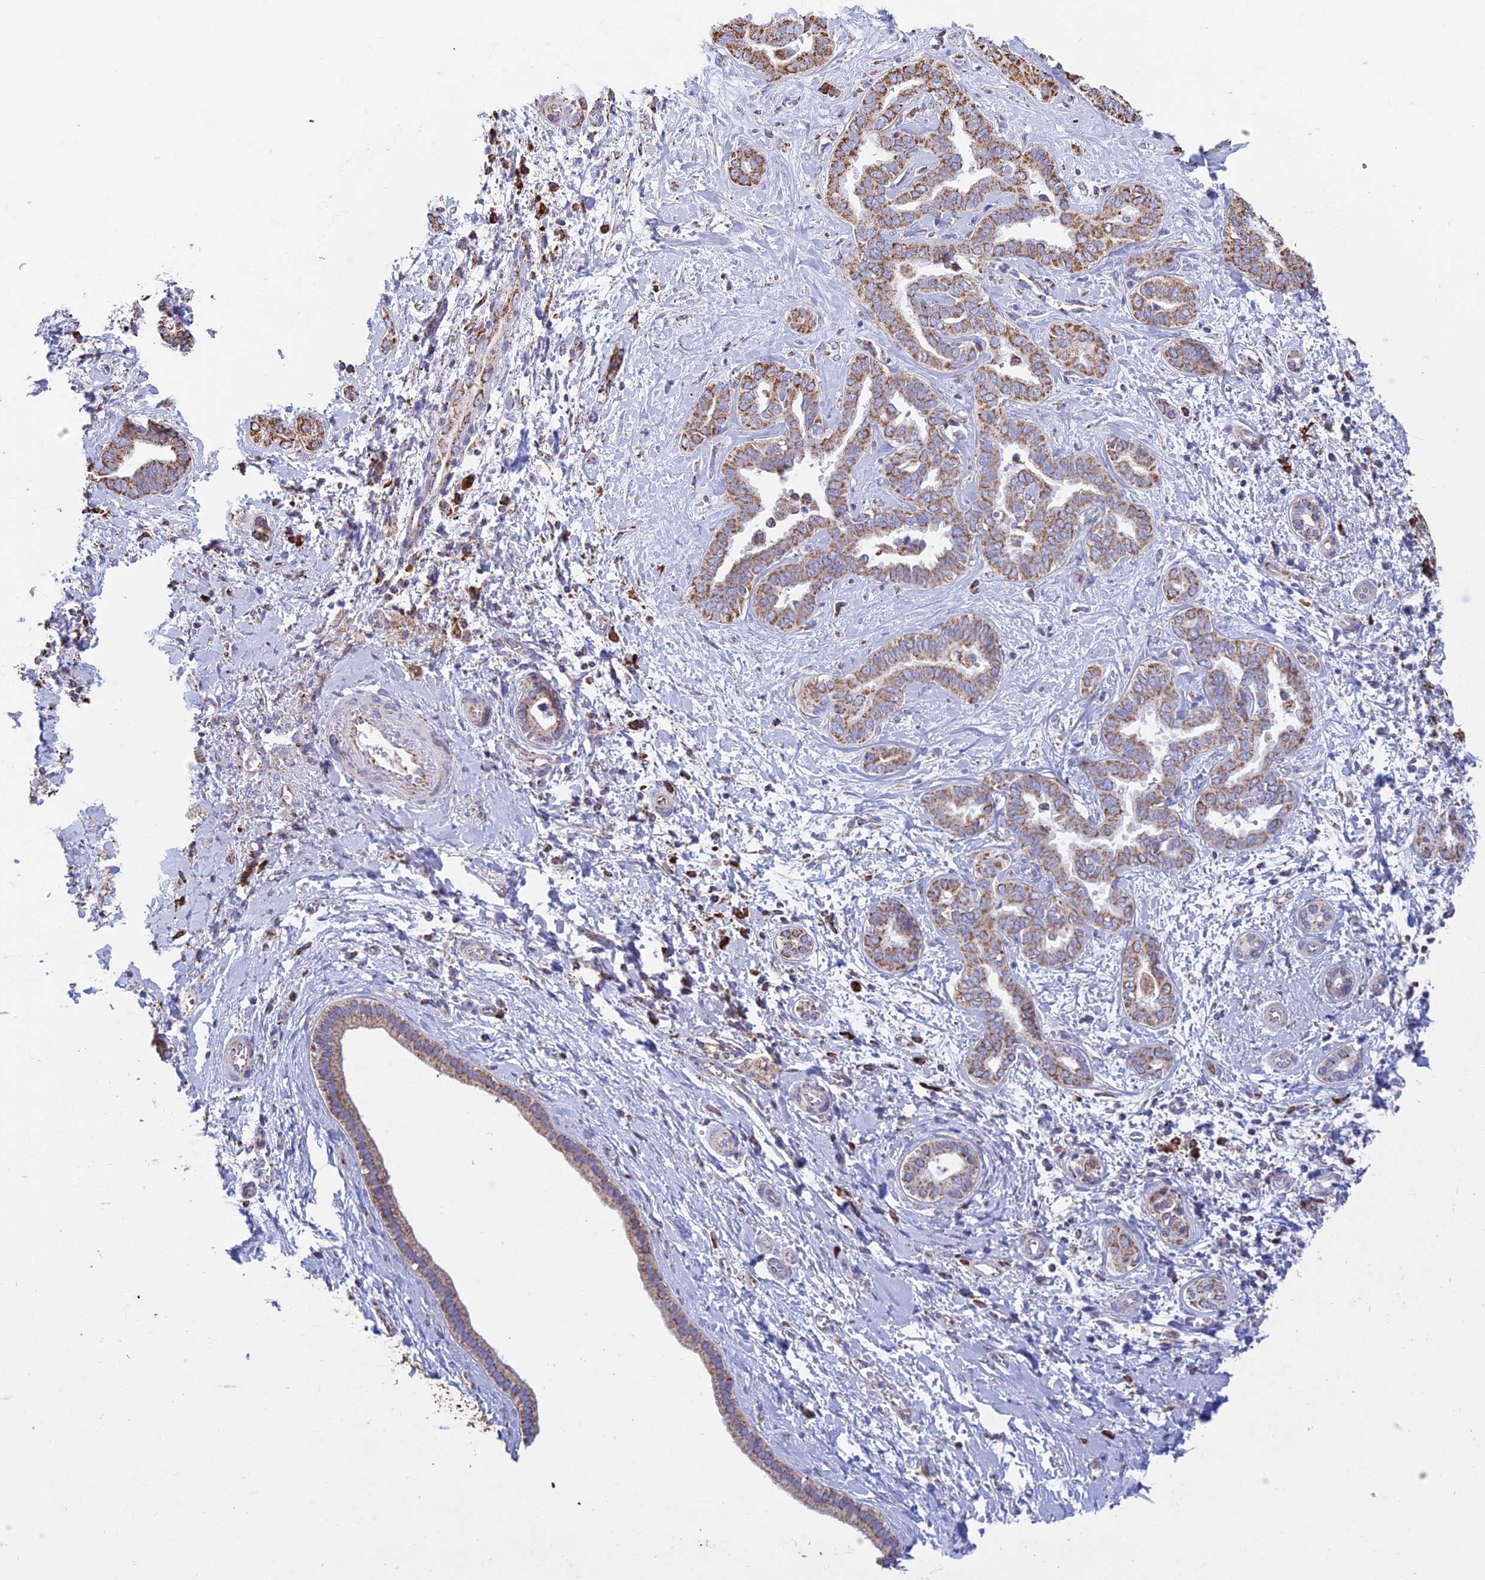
{"staining": {"intensity": "moderate", "quantity": ">75%", "location": "cytoplasmic/membranous"}, "tissue": "liver cancer", "cell_type": "Tumor cells", "image_type": "cancer", "snomed": [{"axis": "morphology", "description": "Cholangiocarcinoma"}, {"axis": "topography", "description": "Liver"}], "caption": "The photomicrograph reveals a brown stain indicating the presence of a protein in the cytoplasmic/membranous of tumor cells in liver cholangiocarcinoma.", "gene": "OR2W3", "patient": {"sex": "female", "age": 77}}